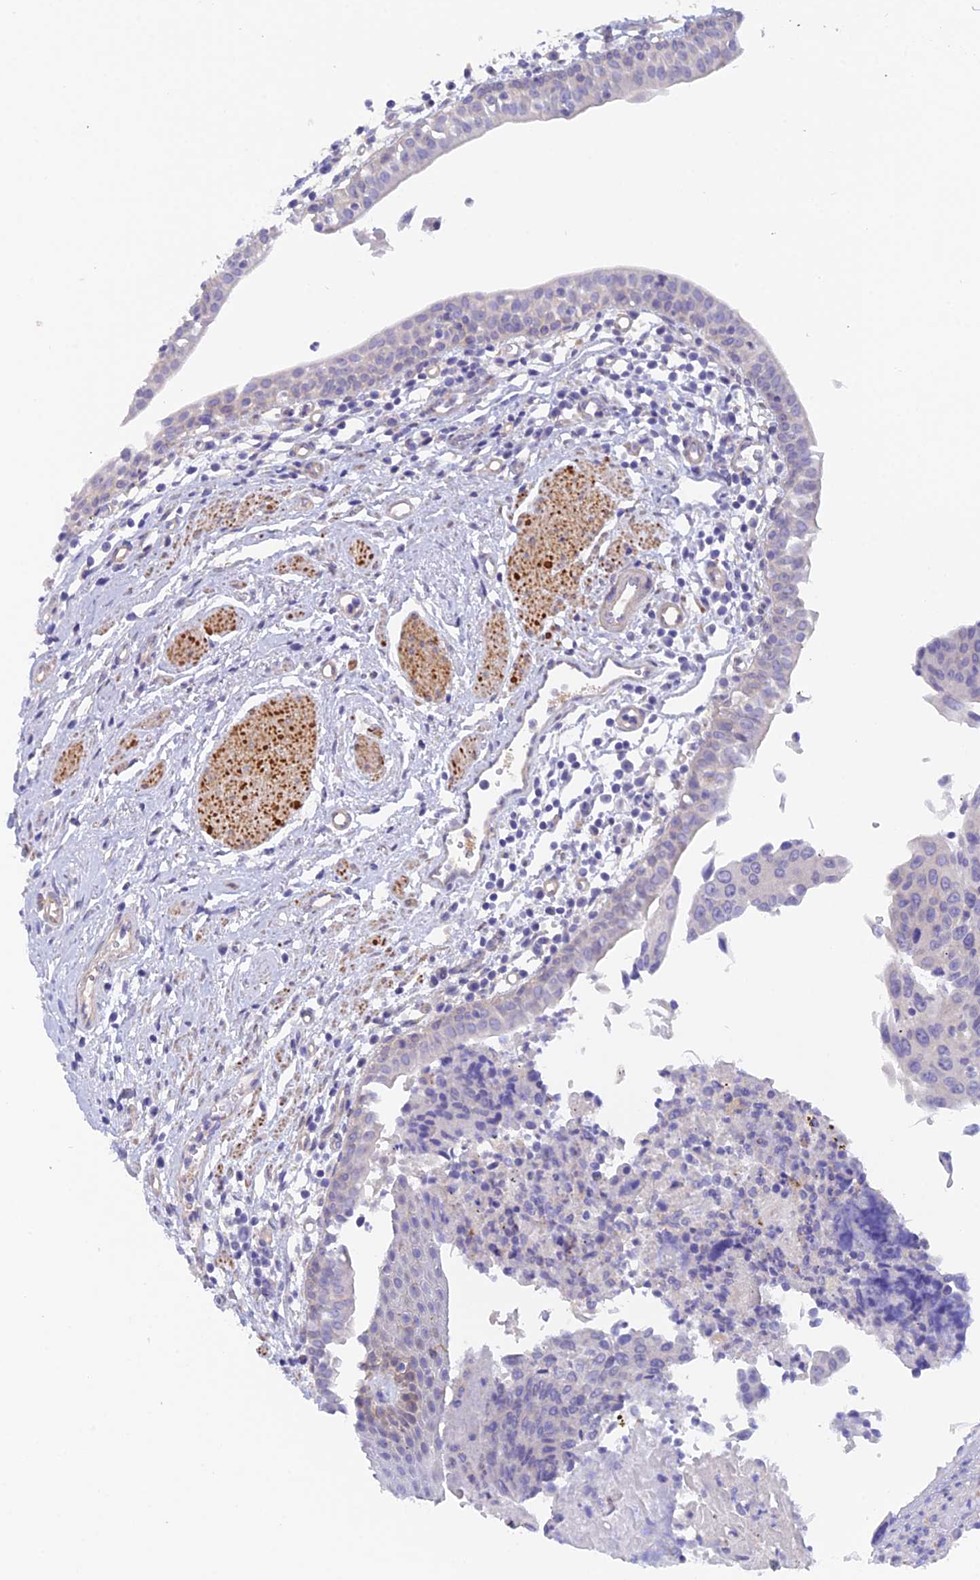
{"staining": {"intensity": "negative", "quantity": "none", "location": "none"}, "tissue": "urothelial cancer", "cell_type": "Tumor cells", "image_type": "cancer", "snomed": [{"axis": "morphology", "description": "Urothelial carcinoma, High grade"}, {"axis": "topography", "description": "Urinary bladder"}], "caption": "Immunohistochemical staining of urothelial cancer displays no significant positivity in tumor cells.", "gene": "FZR1", "patient": {"sex": "female", "age": 85}}